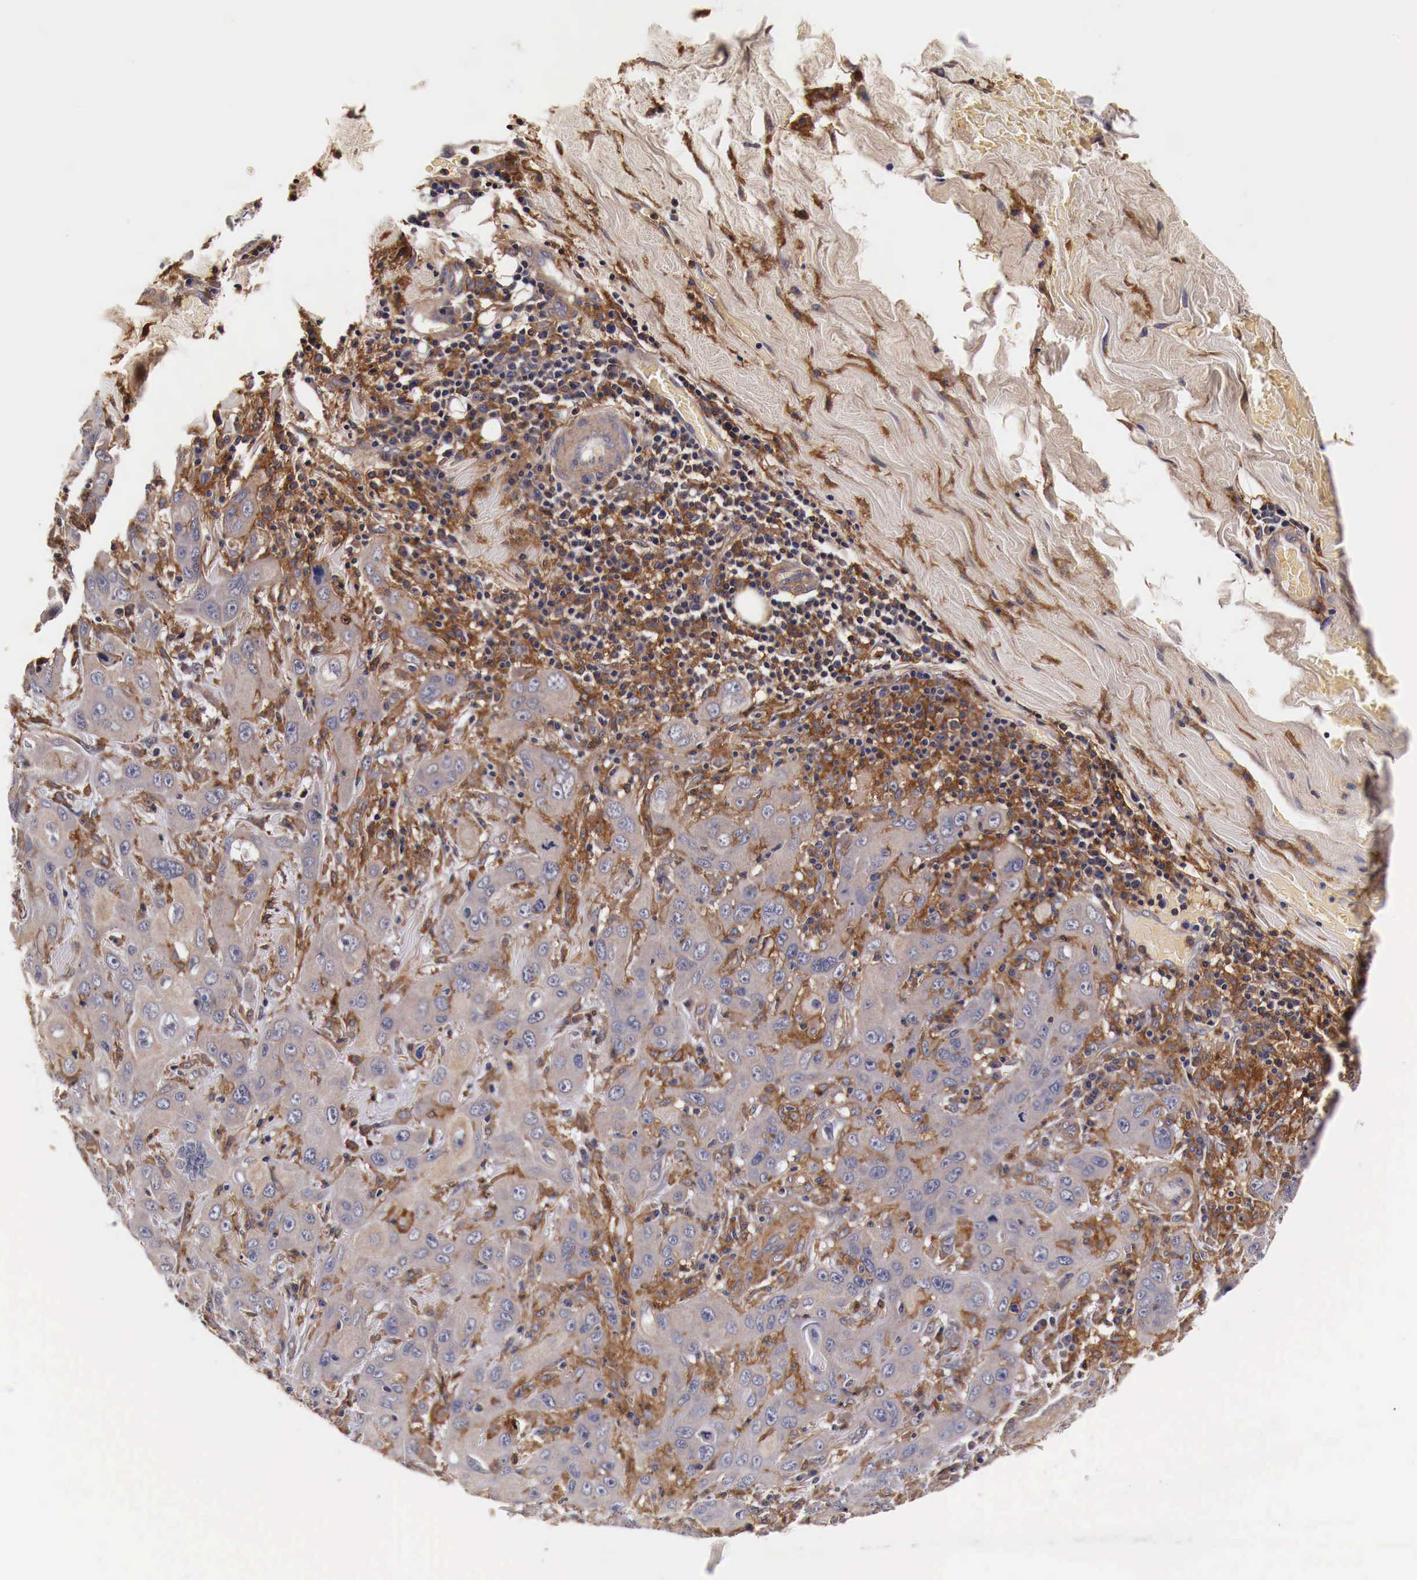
{"staining": {"intensity": "weak", "quantity": "<25%", "location": "cytoplasmic/membranous"}, "tissue": "skin cancer", "cell_type": "Tumor cells", "image_type": "cancer", "snomed": [{"axis": "morphology", "description": "Squamous cell carcinoma, NOS"}, {"axis": "topography", "description": "Skin"}], "caption": "High magnification brightfield microscopy of skin squamous cell carcinoma stained with DAB (3,3'-diaminobenzidine) (brown) and counterstained with hematoxylin (blue): tumor cells show no significant positivity.", "gene": "RP2", "patient": {"sex": "male", "age": 84}}